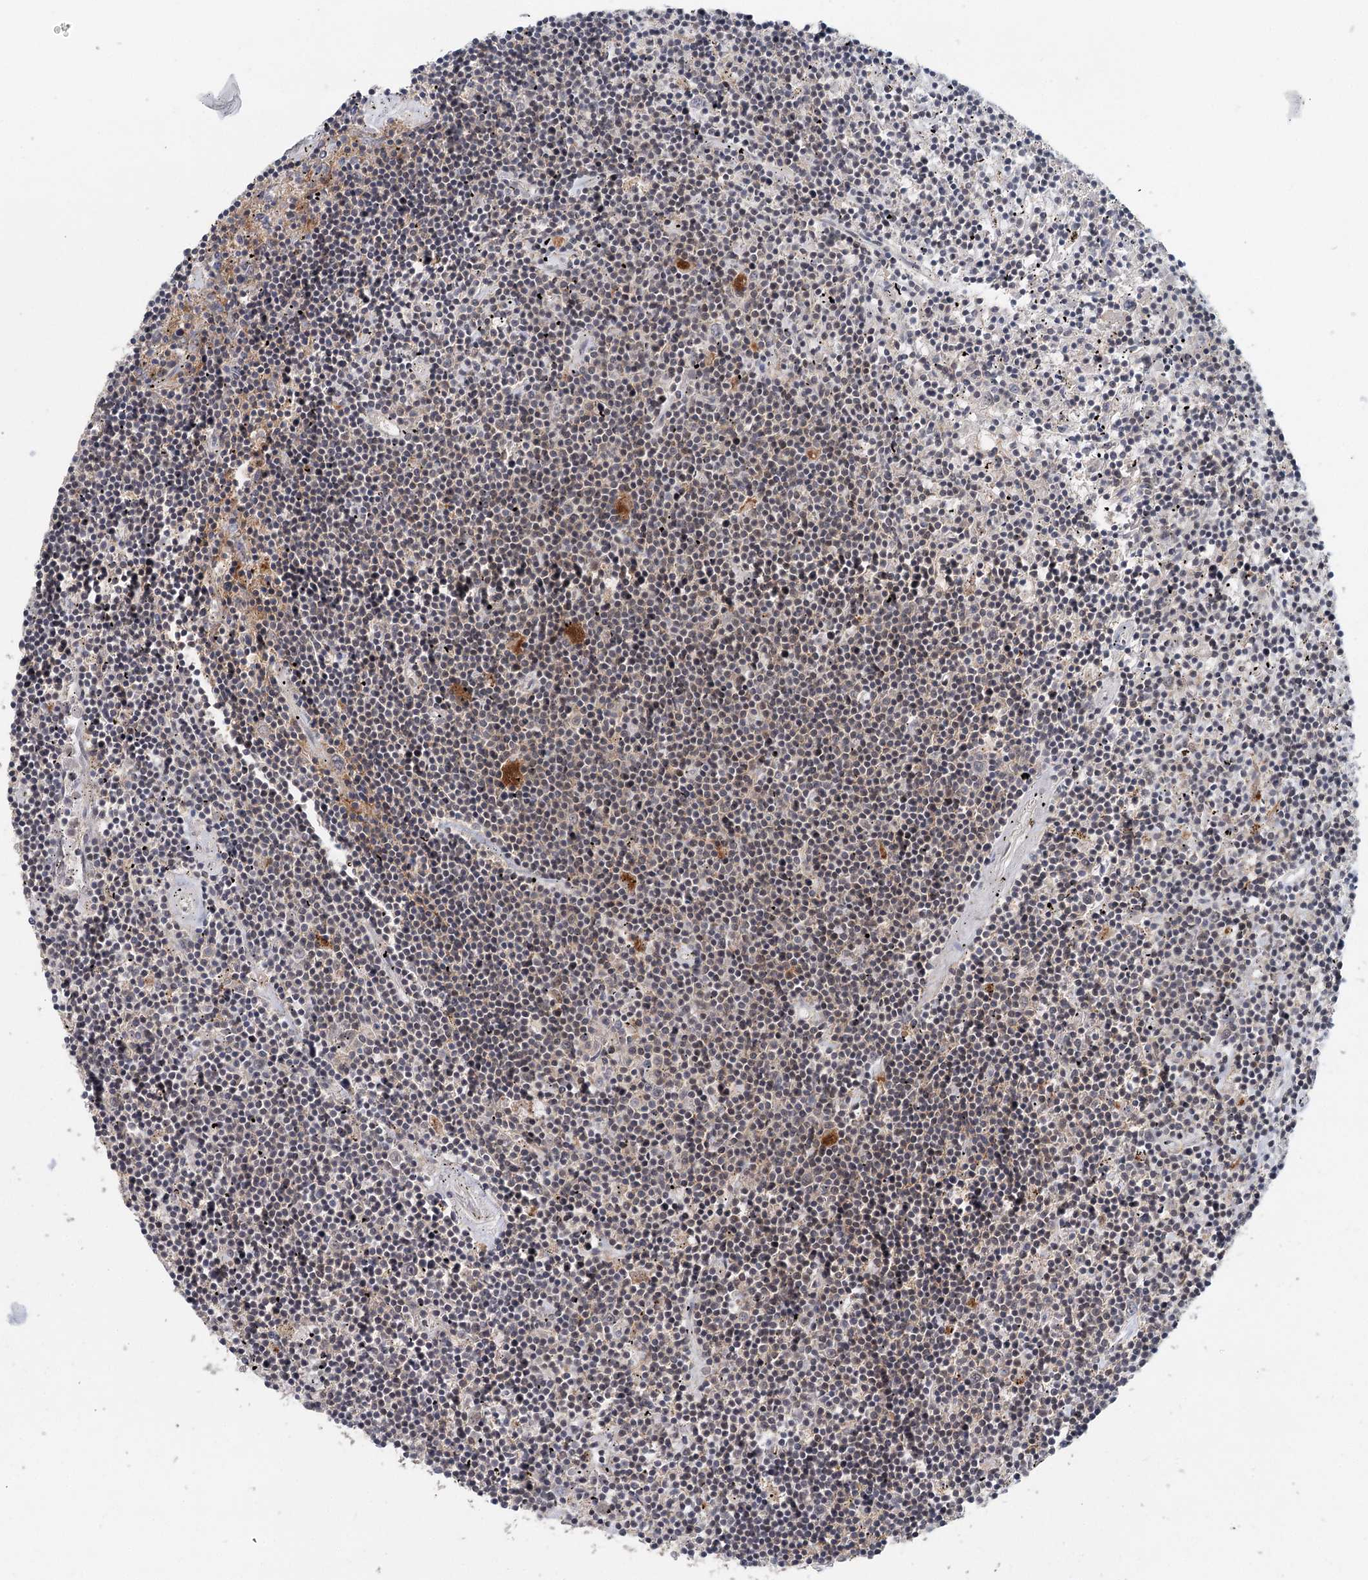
{"staining": {"intensity": "weak", "quantity": "<25%", "location": "nuclear"}, "tissue": "lymphoma", "cell_type": "Tumor cells", "image_type": "cancer", "snomed": [{"axis": "morphology", "description": "Malignant lymphoma, non-Hodgkin's type, Low grade"}, {"axis": "topography", "description": "Spleen"}], "caption": "Immunohistochemical staining of malignant lymphoma, non-Hodgkin's type (low-grade) reveals no significant expression in tumor cells.", "gene": "CDC42SE2", "patient": {"sex": "male", "age": 76}}